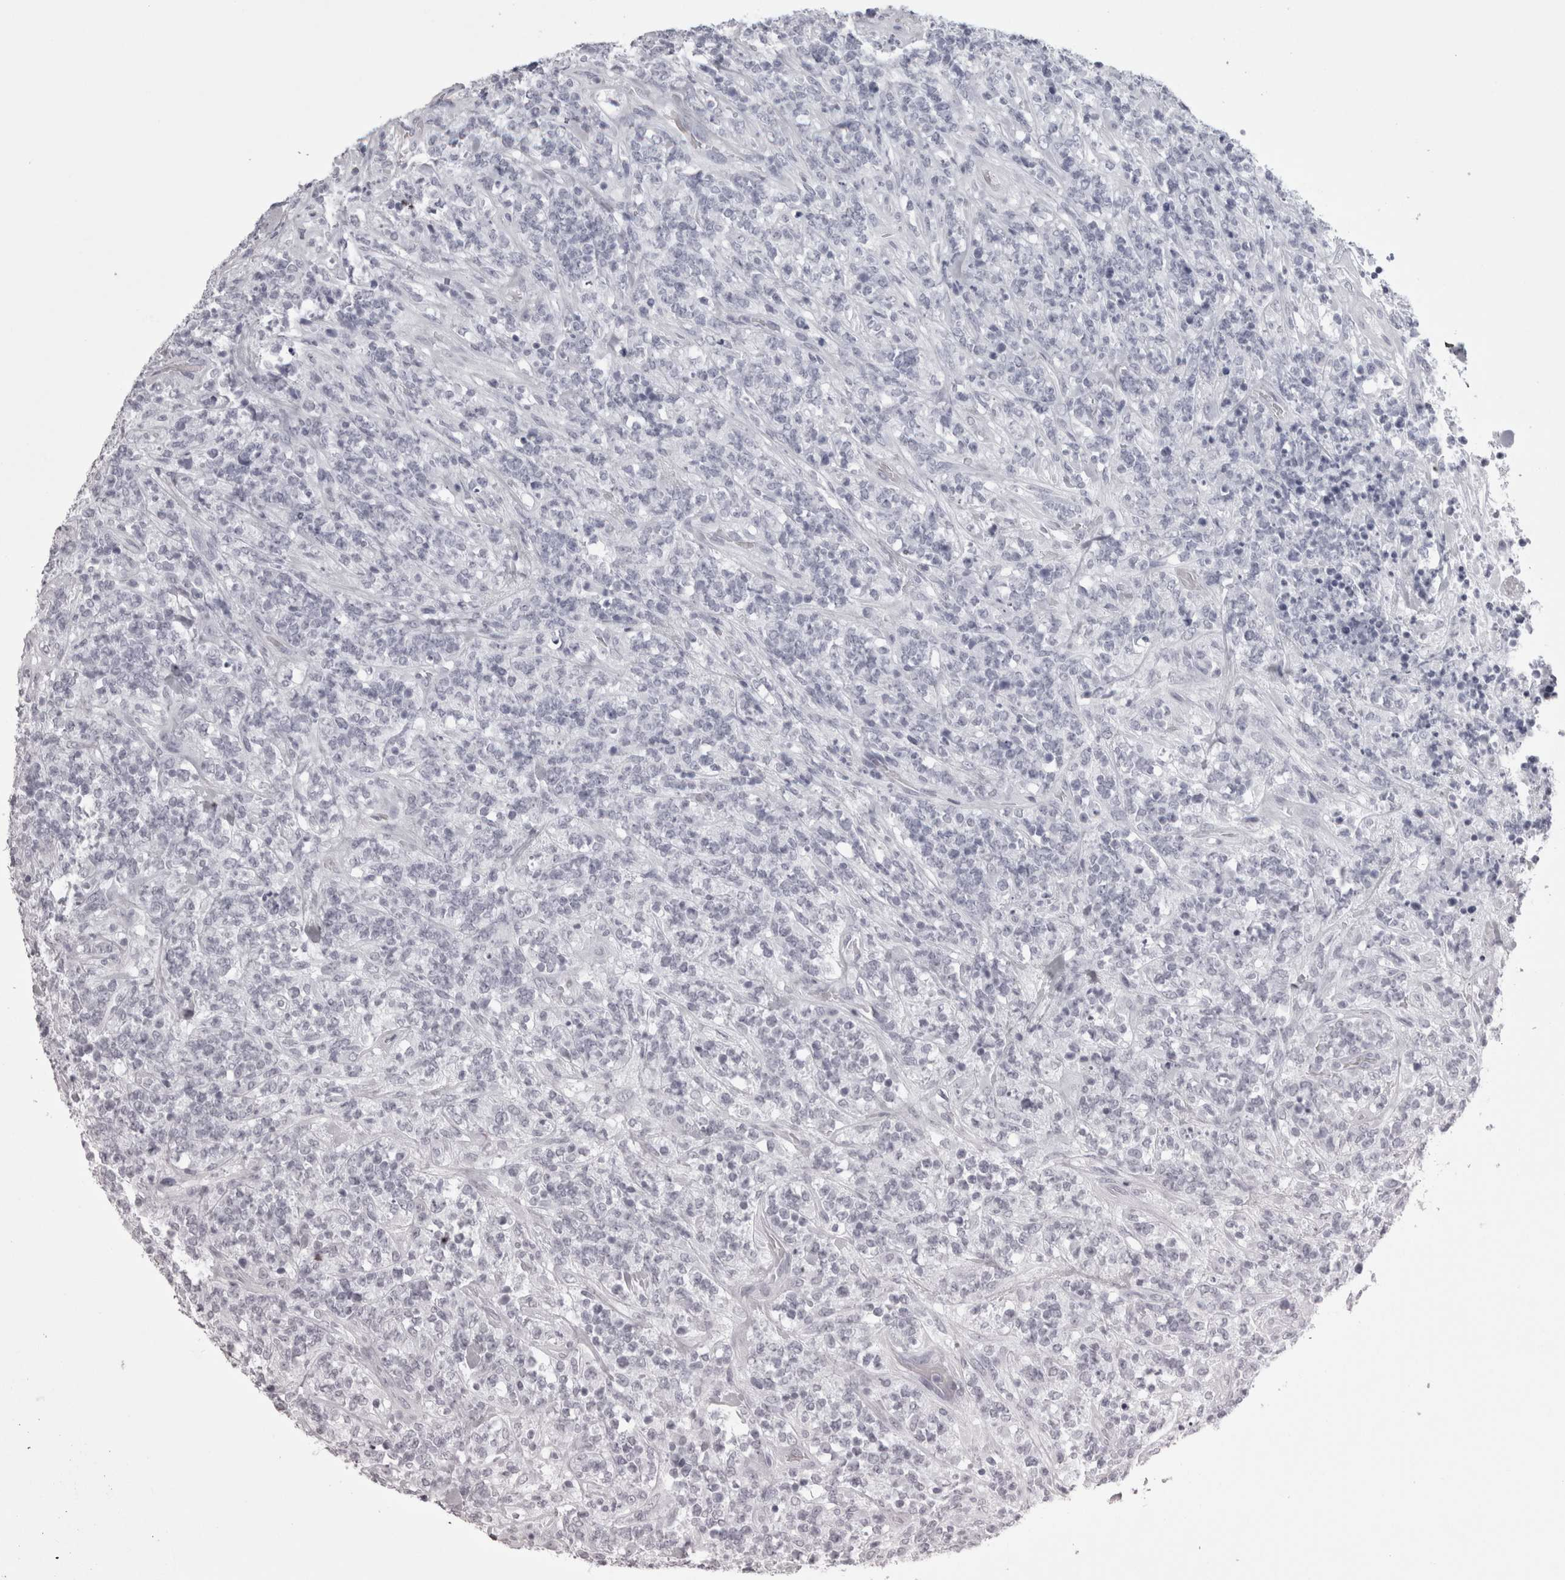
{"staining": {"intensity": "negative", "quantity": "none", "location": "none"}, "tissue": "lymphoma", "cell_type": "Tumor cells", "image_type": "cancer", "snomed": [{"axis": "morphology", "description": "Malignant lymphoma, non-Hodgkin's type, High grade"}, {"axis": "topography", "description": "Soft tissue"}], "caption": "This is a image of immunohistochemistry staining of high-grade malignant lymphoma, non-Hodgkin's type, which shows no expression in tumor cells.", "gene": "SKAP1", "patient": {"sex": "male", "age": 18}}